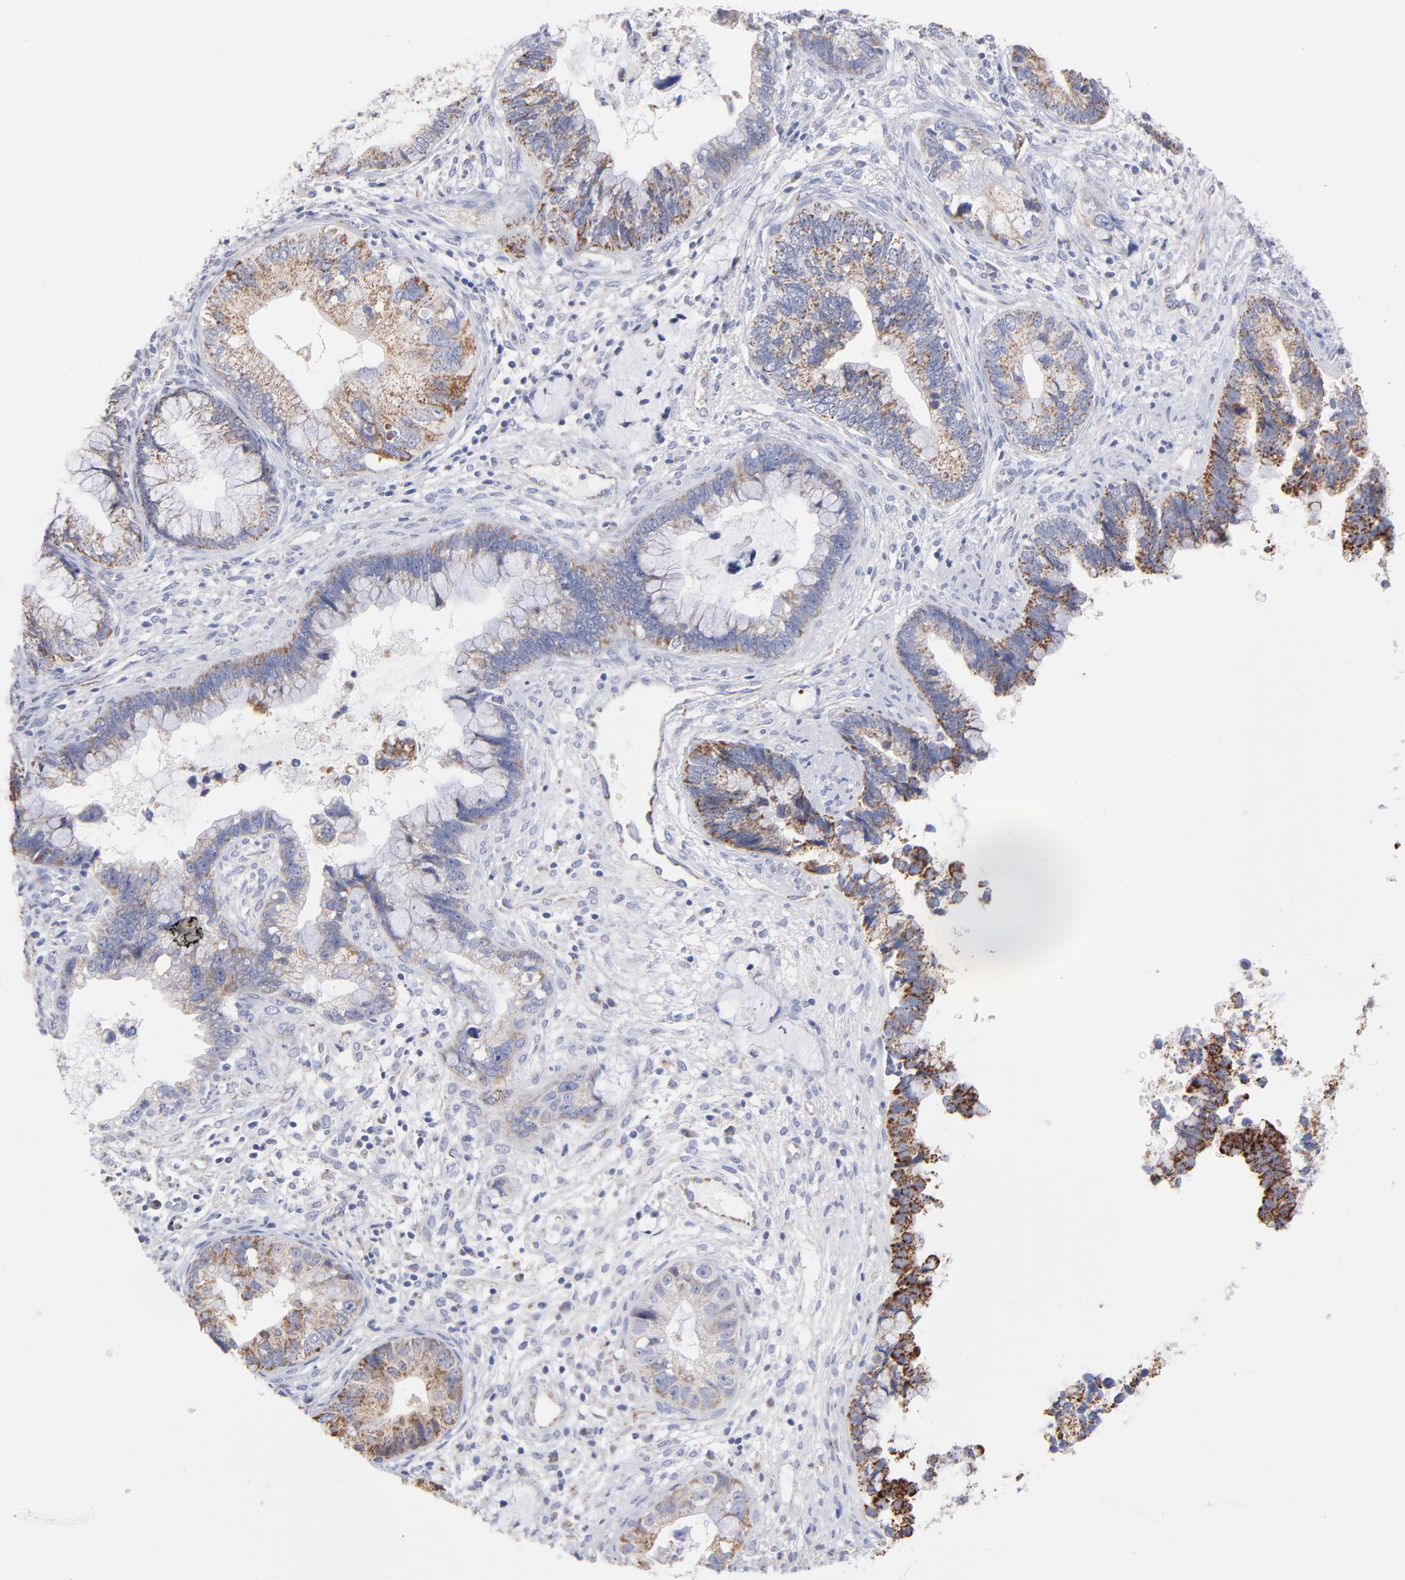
{"staining": {"intensity": "moderate", "quantity": "25%-75%", "location": "cytoplasmic/membranous"}, "tissue": "cervical cancer", "cell_type": "Tumor cells", "image_type": "cancer", "snomed": [{"axis": "morphology", "description": "Adenocarcinoma, NOS"}, {"axis": "topography", "description": "Cervix"}], "caption": "Moderate cytoplasmic/membranous protein staining is identified in about 25%-75% of tumor cells in adenocarcinoma (cervical).", "gene": "TST", "patient": {"sex": "female", "age": 44}}